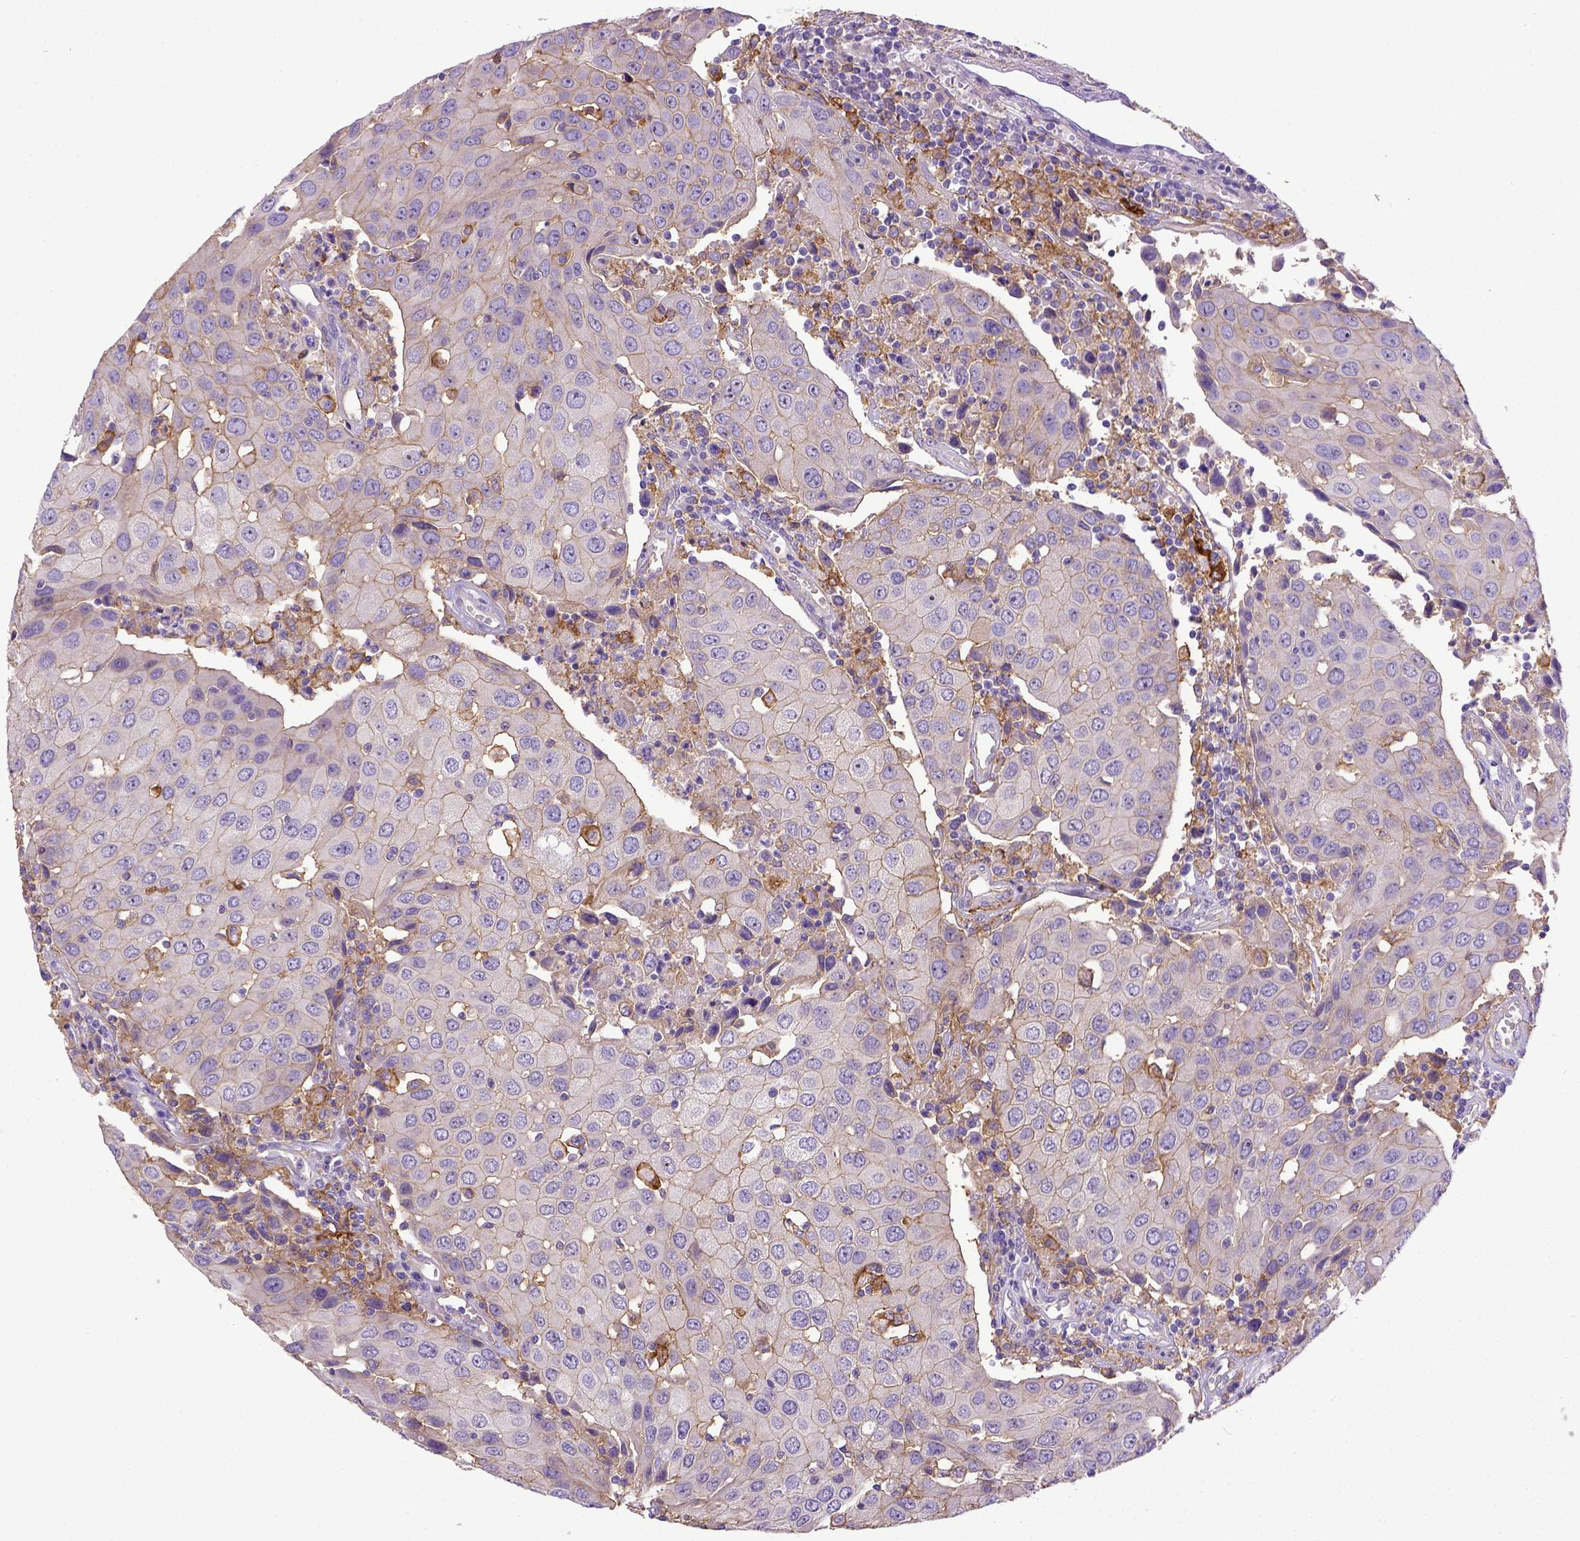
{"staining": {"intensity": "moderate", "quantity": "<25%", "location": "cytoplasmic/membranous"}, "tissue": "urothelial cancer", "cell_type": "Tumor cells", "image_type": "cancer", "snomed": [{"axis": "morphology", "description": "Urothelial carcinoma, High grade"}, {"axis": "topography", "description": "Urinary bladder"}], "caption": "Protein staining of urothelial cancer tissue displays moderate cytoplasmic/membranous staining in about <25% of tumor cells.", "gene": "CD40", "patient": {"sex": "female", "age": 85}}